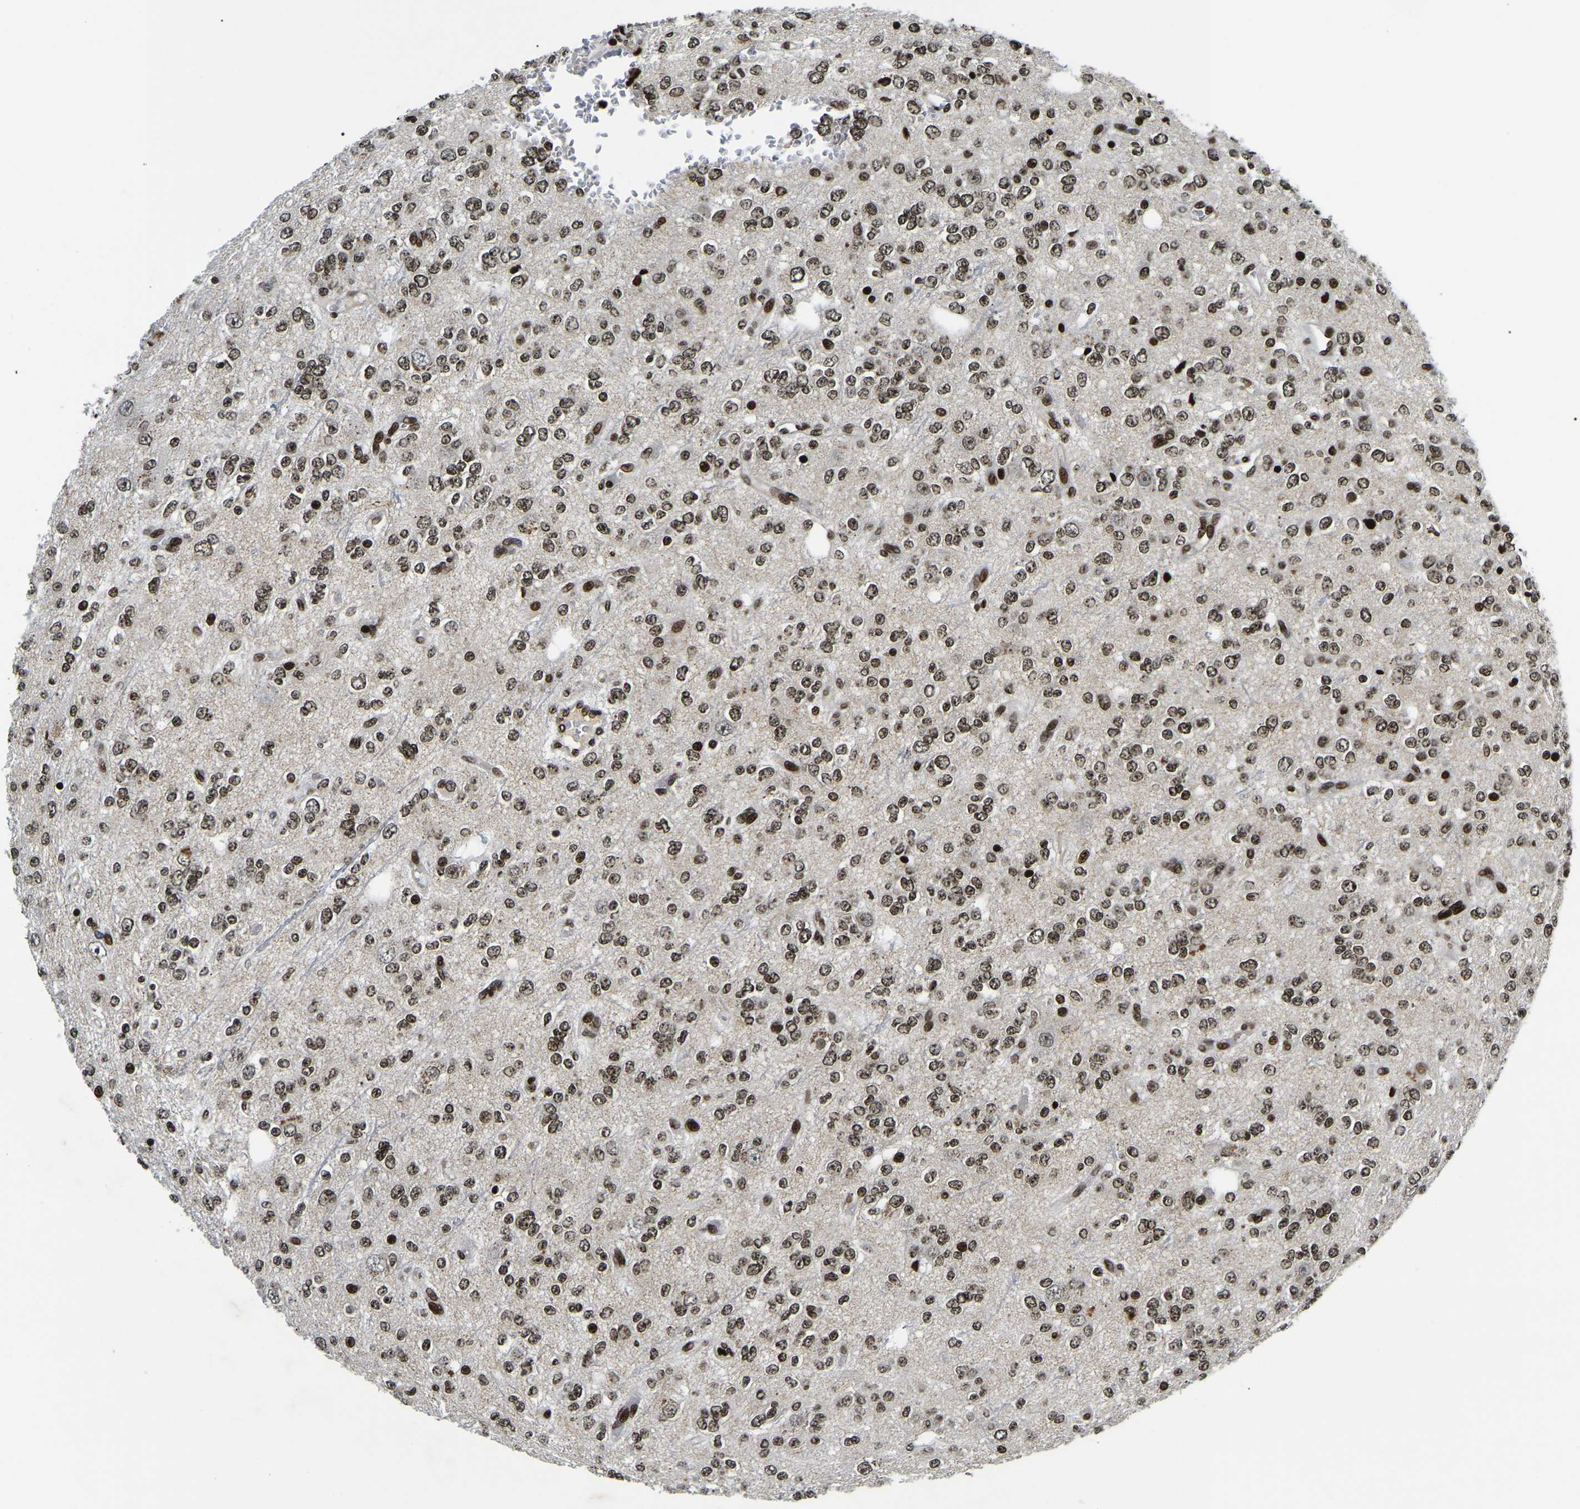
{"staining": {"intensity": "strong", "quantity": ">75%", "location": "nuclear"}, "tissue": "glioma", "cell_type": "Tumor cells", "image_type": "cancer", "snomed": [{"axis": "morphology", "description": "Glioma, malignant, Low grade"}, {"axis": "topography", "description": "Brain"}], "caption": "Immunohistochemical staining of human malignant glioma (low-grade) shows high levels of strong nuclear protein staining in approximately >75% of tumor cells.", "gene": "LRRC61", "patient": {"sex": "male", "age": 38}}